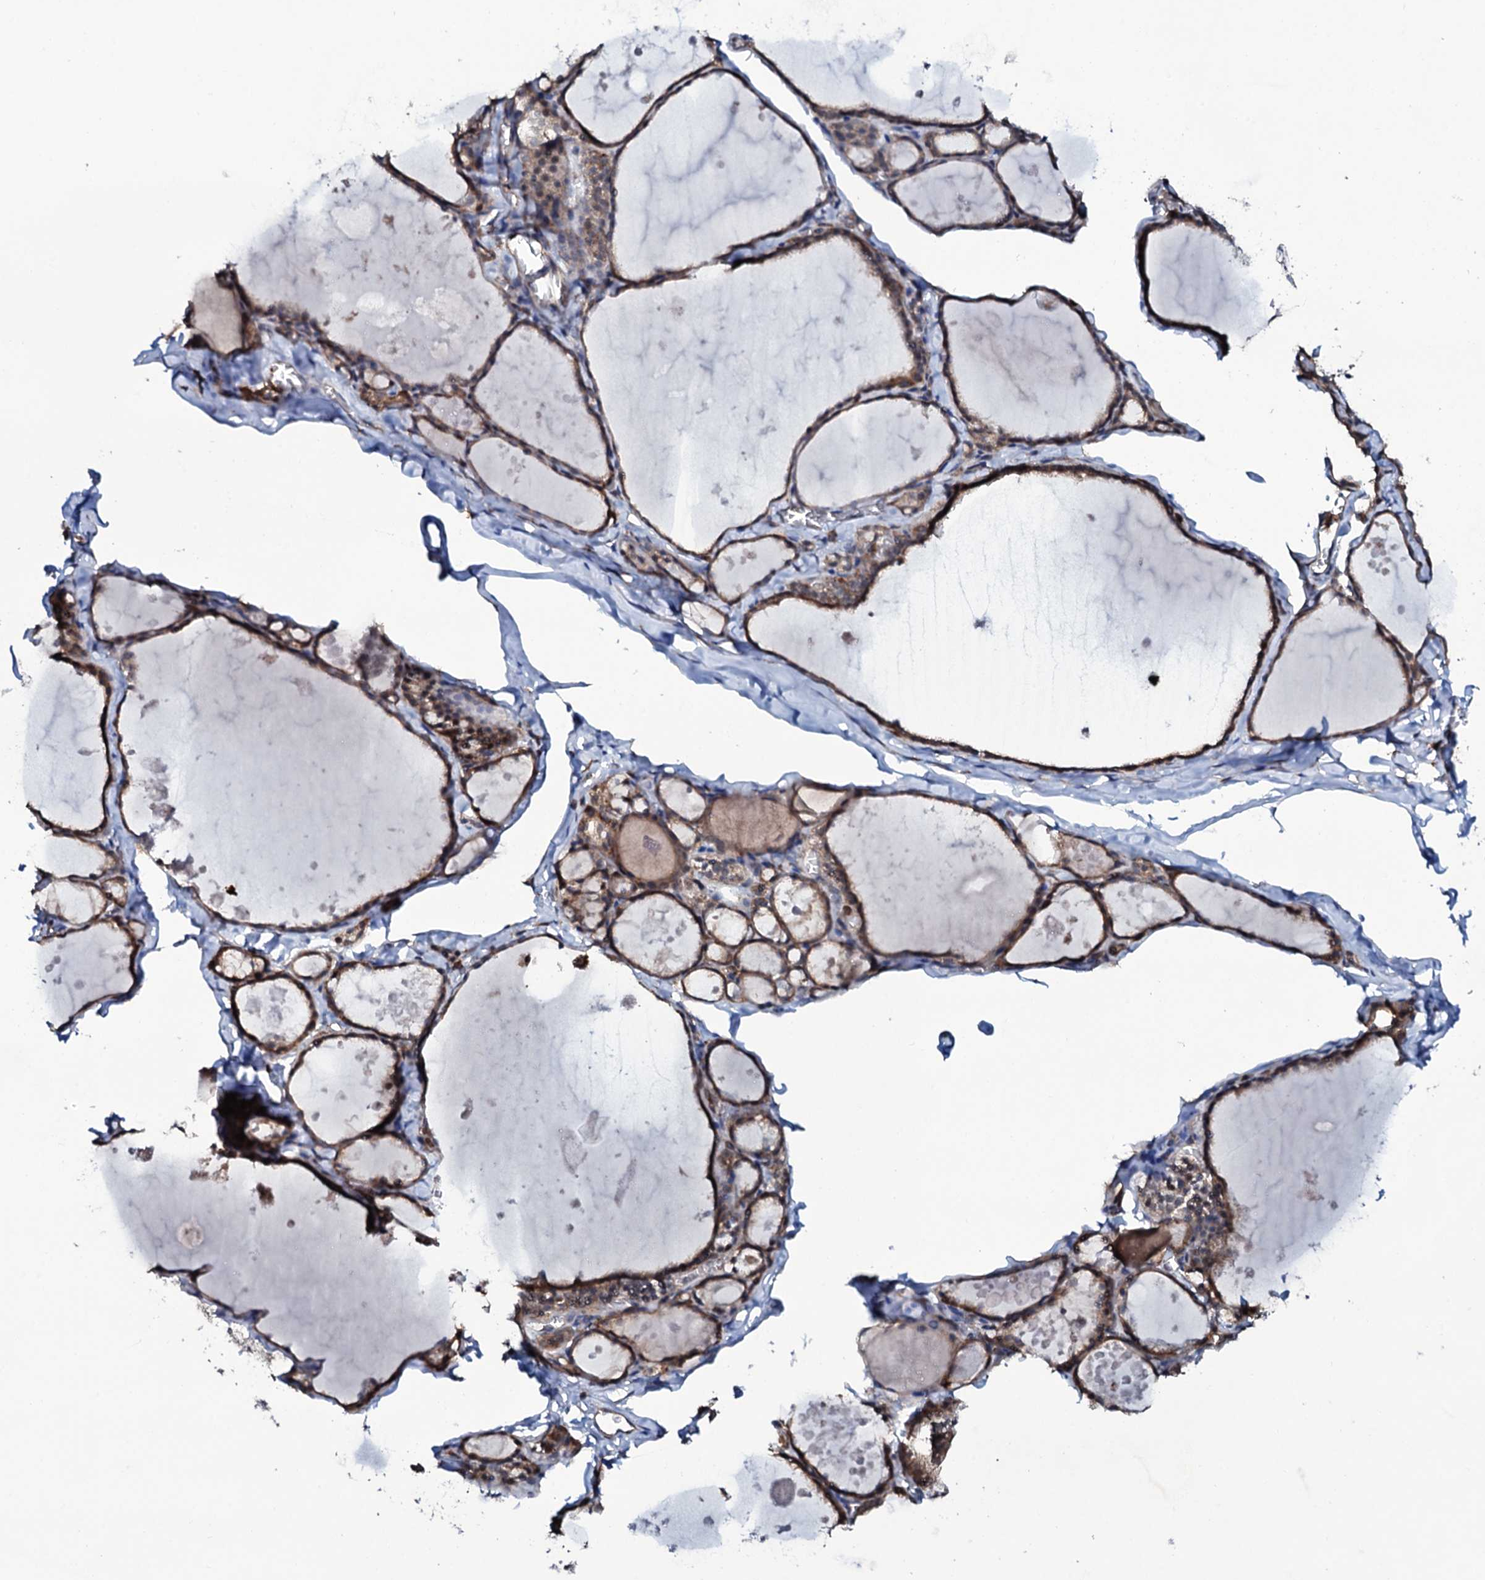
{"staining": {"intensity": "moderate", "quantity": "25%-75%", "location": "cytoplasmic/membranous"}, "tissue": "thyroid gland", "cell_type": "Glandular cells", "image_type": "normal", "snomed": [{"axis": "morphology", "description": "Normal tissue, NOS"}, {"axis": "topography", "description": "Thyroid gland"}], "caption": "Brown immunohistochemical staining in benign human thyroid gland demonstrates moderate cytoplasmic/membranous expression in about 25%-75% of glandular cells. The staining is performed using DAB brown chromogen to label protein expression. The nuclei are counter-stained blue using hematoxylin.", "gene": "COG6", "patient": {"sex": "male", "age": 56}}